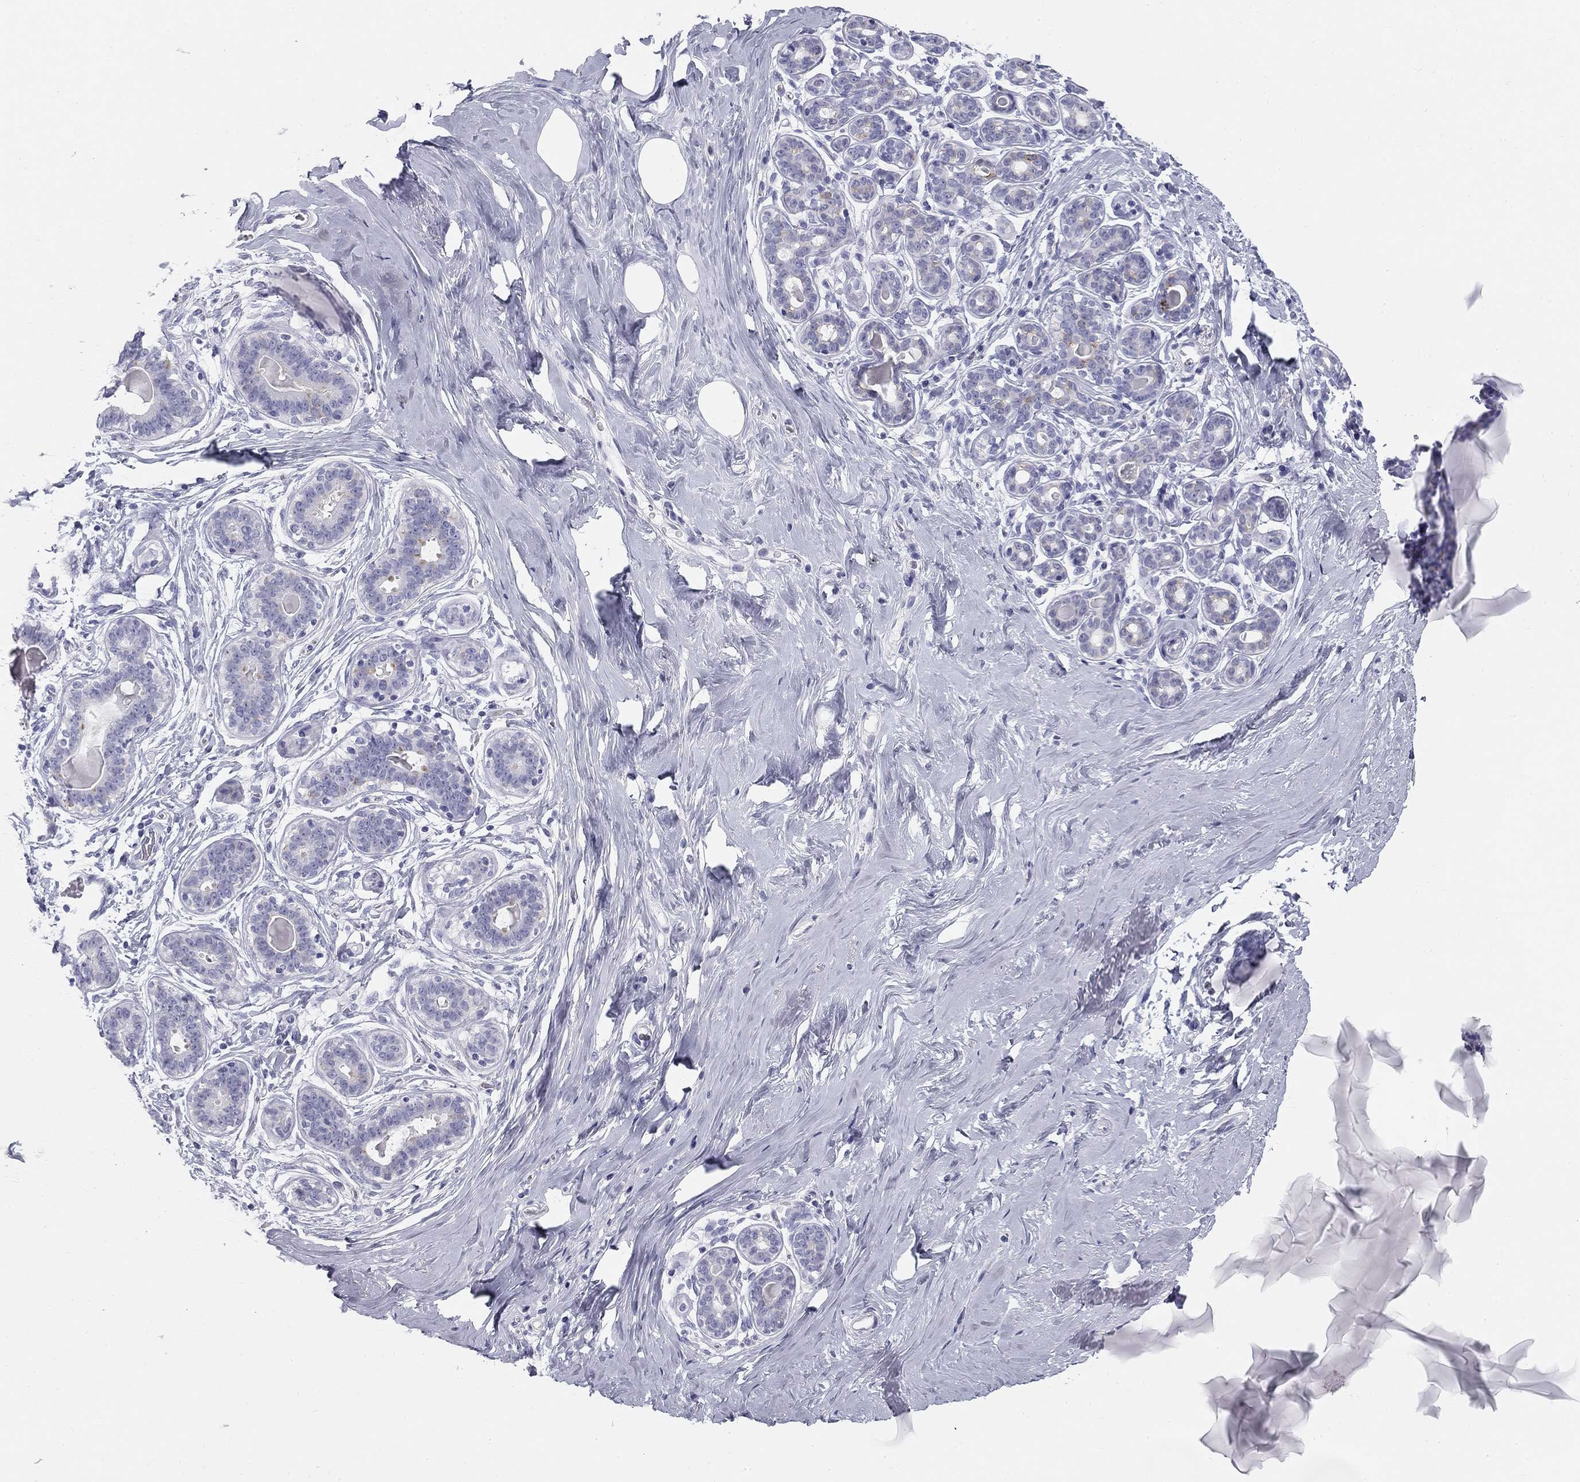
{"staining": {"intensity": "negative", "quantity": "none", "location": "none"}, "tissue": "breast", "cell_type": "Adipocytes", "image_type": "normal", "snomed": [{"axis": "morphology", "description": "Normal tissue, NOS"}, {"axis": "topography", "description": "Skin"}, {"axis": "topography", "description": "Breast"}], "caption": "Immunohistochemistry histopathology image of normal breast stained for a protein (brown), which exhibits no positivity in adipocytes.", "gene": "SULT2B1", "patient": {"sex": "female", "age": 43}}